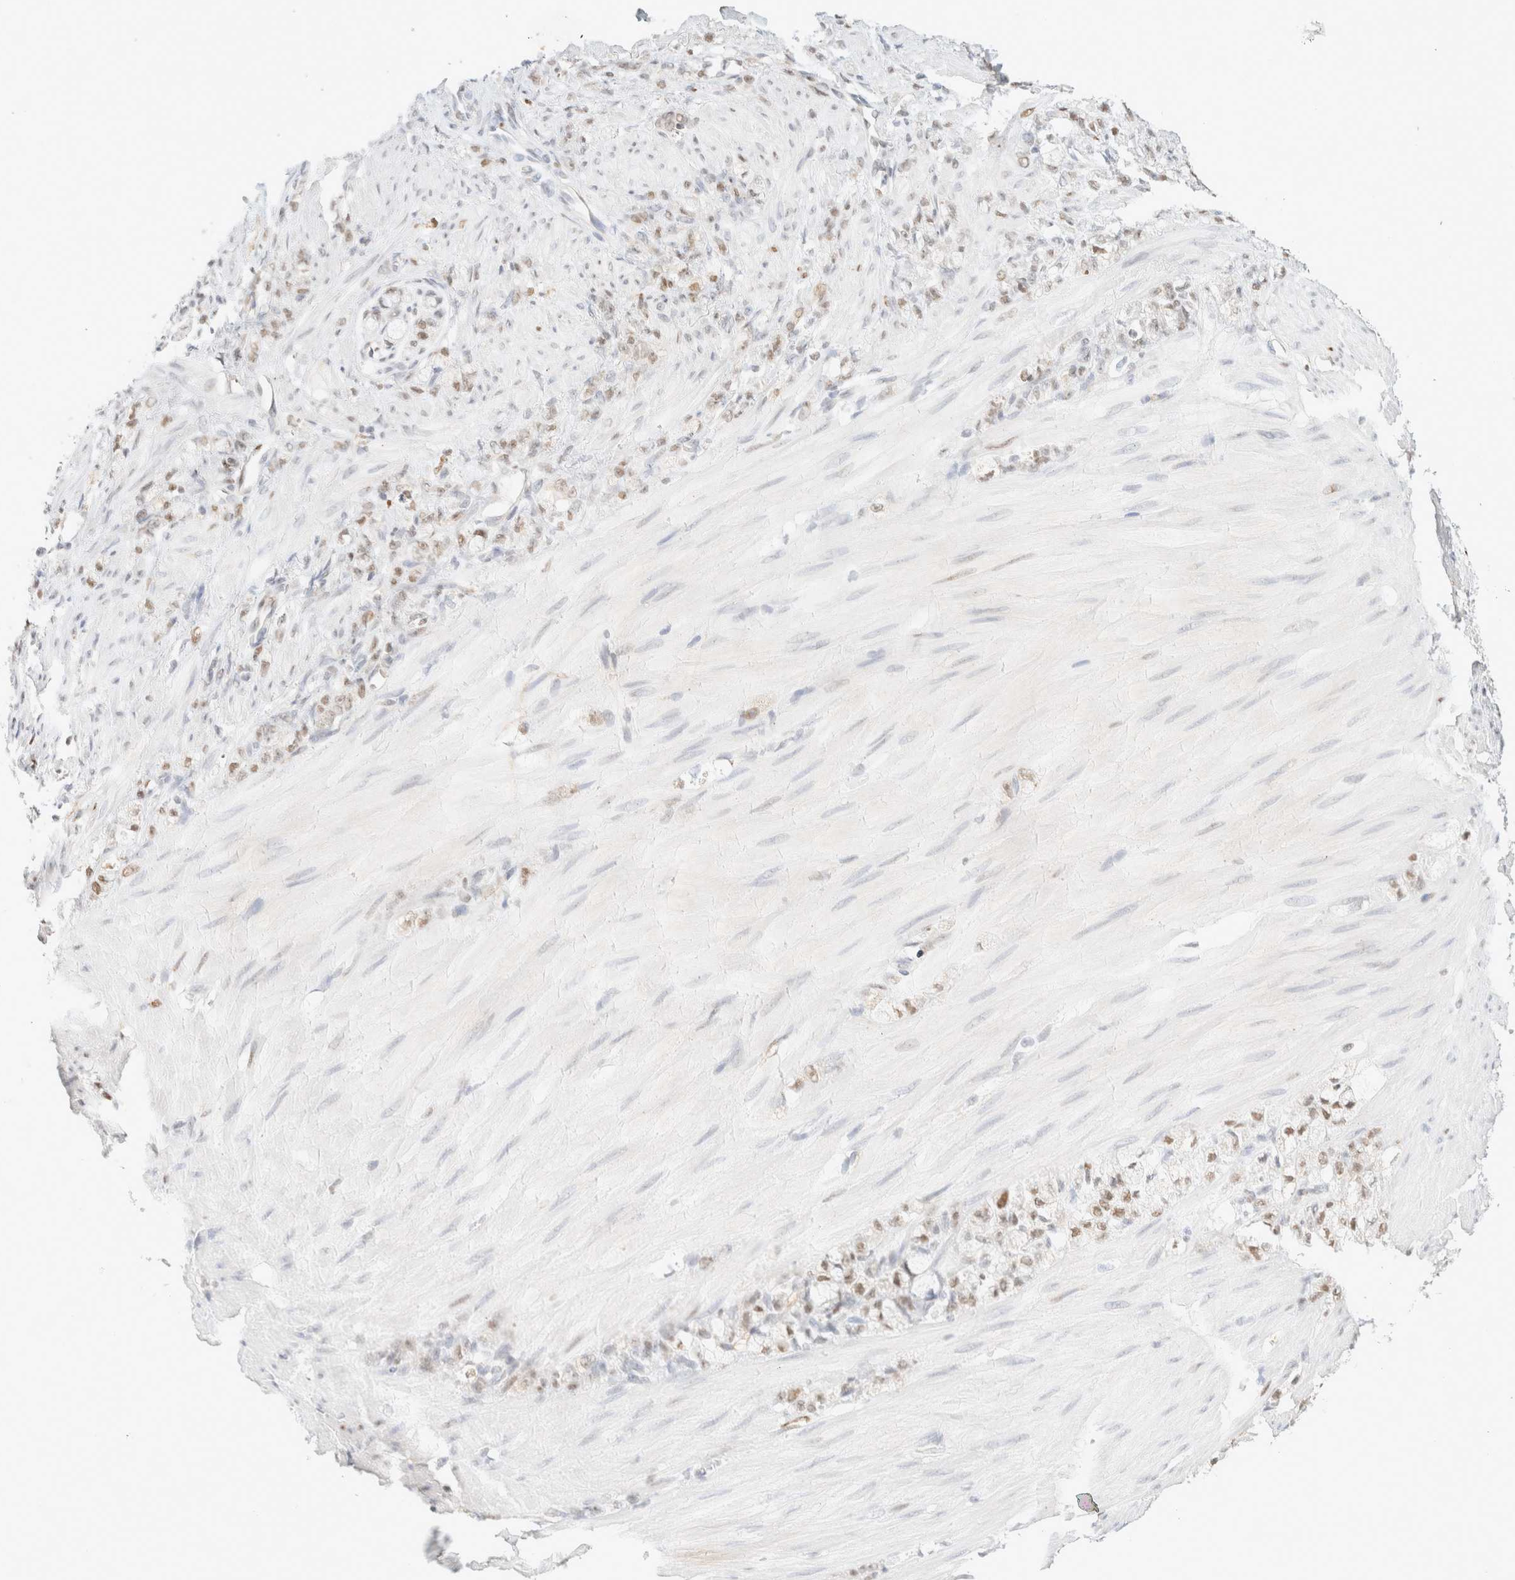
{"staining": {"intensity": "weak", "quantity": "25%-75%", "location": "nuclear"}, "tissue": "stomach cancer", "cell_type": "Tumor cells", "image_type": "cancer", "snomed": [{"axis": "morphology", "description": "Adenocarcinoma, NOS"}, {"axis": "topography", "description": "Stomach"}], "caption": "Protein analysis of stomach cancer tissue exhibits weak nuclear expression in approximately 25%-75% of tumor cells.", "gene": "DDB2", "patient": {"sex": "male", "age": 82}}